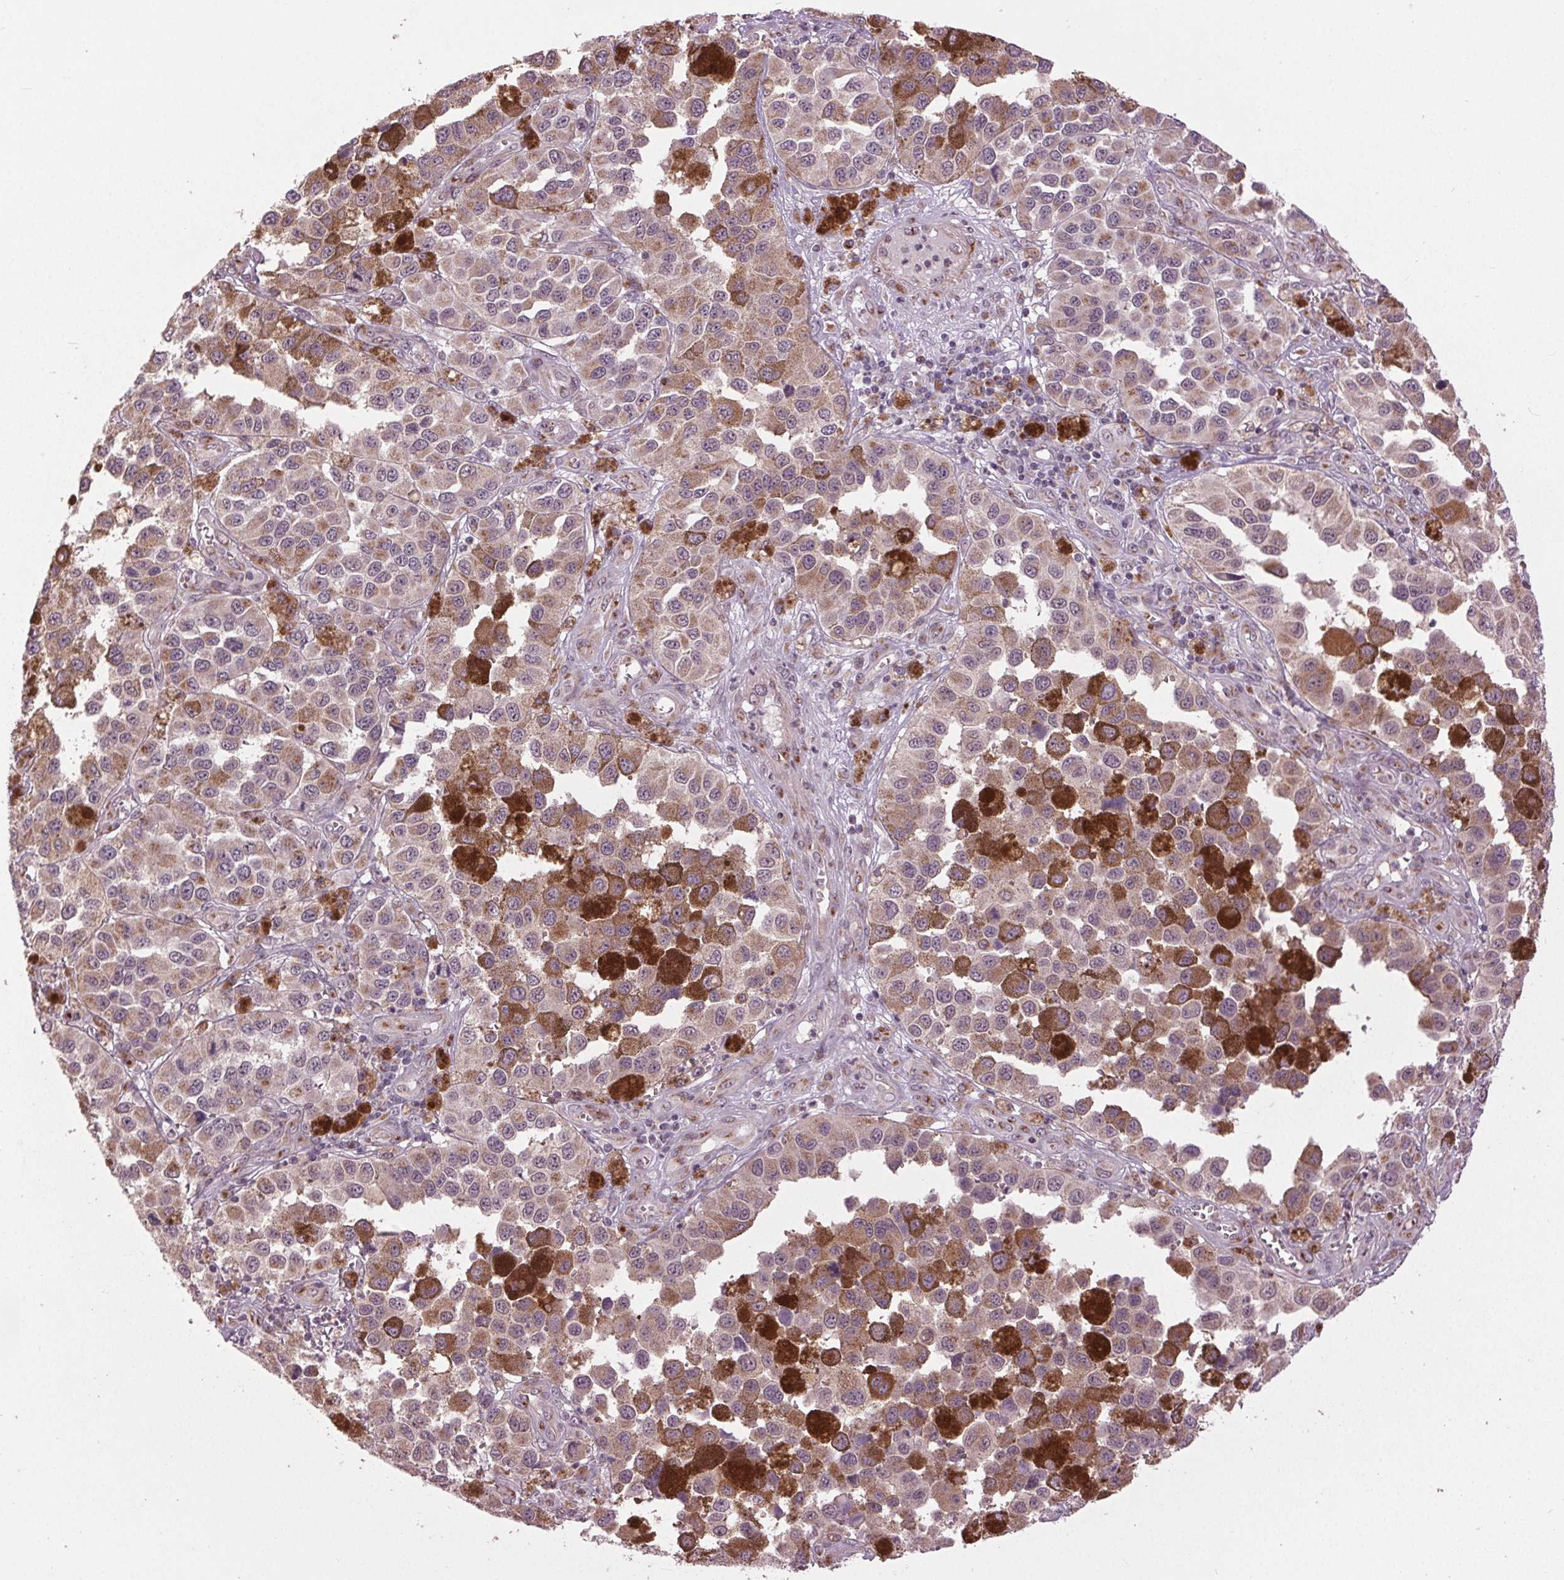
{"staining": {"intensity": "moderate", "quantity": "25%-75%", "location": "cytoplasmic/membranous"}, "tissue": "melanoma", "cell_type": "Tumor cells", "image_type": "cancer", "snomed": [{"axis": "morphology", "description": "Malignant melanoma, NOS"}, {"axis": "topography", "description": "Skin"}], "caption": "Melanoma stained with a protein marker exhibits moderate staining in tumor cells.", "gene": "BSDC1", "patient": {"sex": "female", "age": 58}}